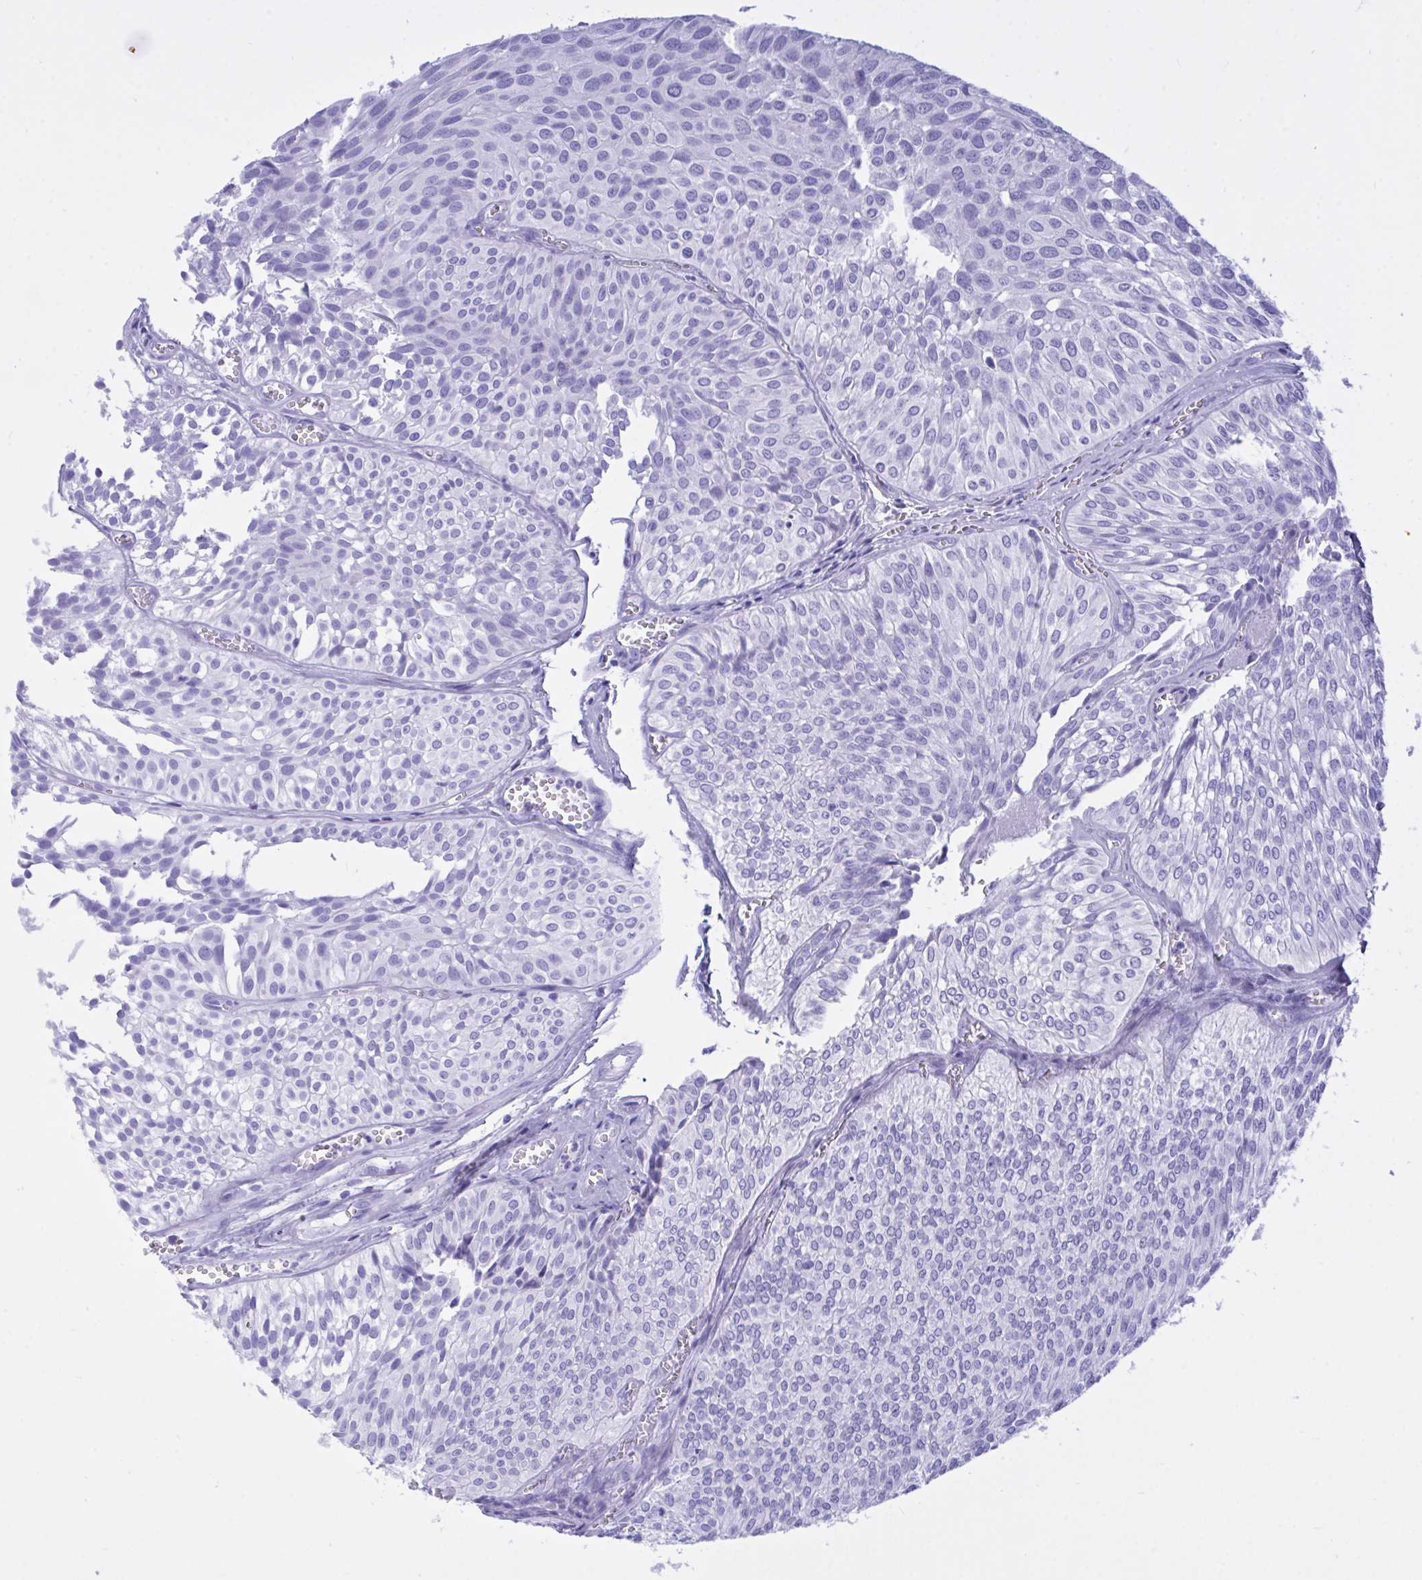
{"staining": {"intensity": "negative", "quantity": "none", "location": "none"}, "tissue": "urothelial cancer", "cell_type": "Tumor cells", "image_type": "cancer", "snomed": [{"axis": "morphology", "description": "Urothelial carcinoma, Low grade"}, {"axis": "topography", "description": "Urinary bladder"}], "caption": "The image displays no staining of tumor cells in low-grade urothelial carcinoma. (Stains: DAB (3,3'-diaminobenzidine) immunohistochemistry (IHC) with hematoxylin counter stain, Microscopy: brightfield microscopy at high magnification).", "gene": "BEX5", "patient": {"sex": "male", "age": 91}}